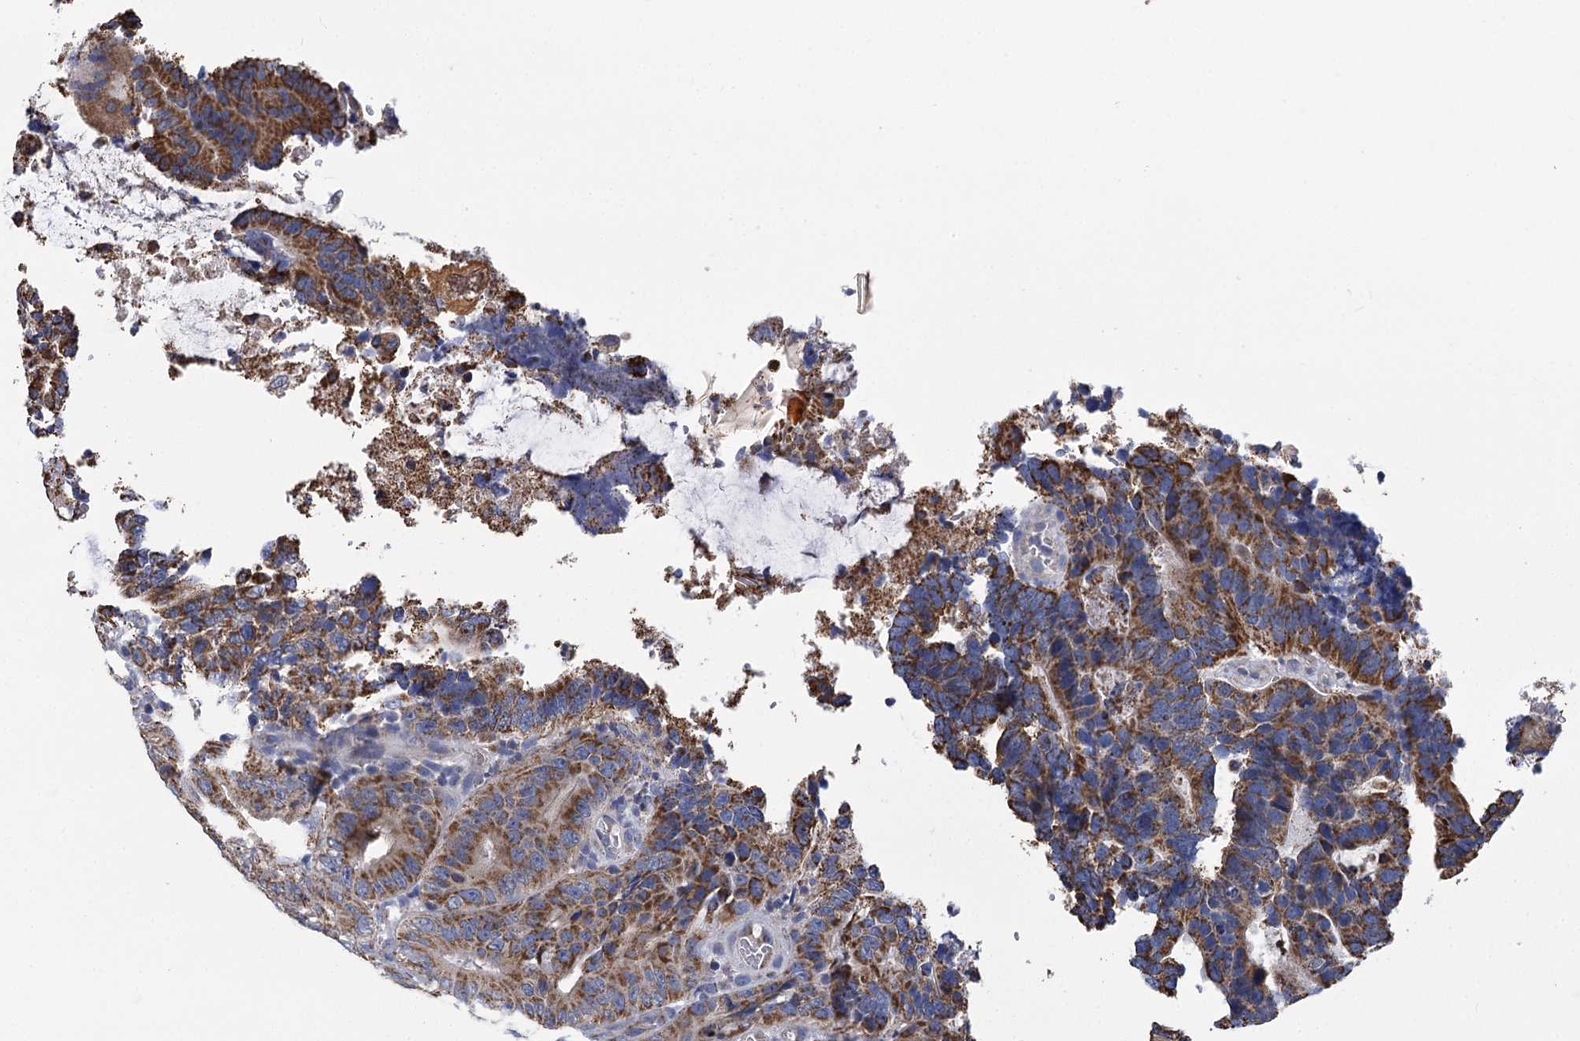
{"staining": {"intensity": "strong", "quantity": ">75%", "location": "cytoplasmic/membranous"}, "tissue": "colorectal cancer", "cell_type": "Tumor cells", "image_type": "cancer", "snomed": [{"axis": "morphology", "description": "Adenocarcinoma, NOS"}, {"axis": "topography", "description": "Colon"}], "caption": "This histopathology image displays colorectal adenocarcinoma stained with IHC to label a protein in brown. The cytoplasmic/membranous of tumor cells show strong positivity for the protein. Nuclei are counter-stained blue.", "gene": "CCDC73", "patient": {"sex": "male", "age": 83}}